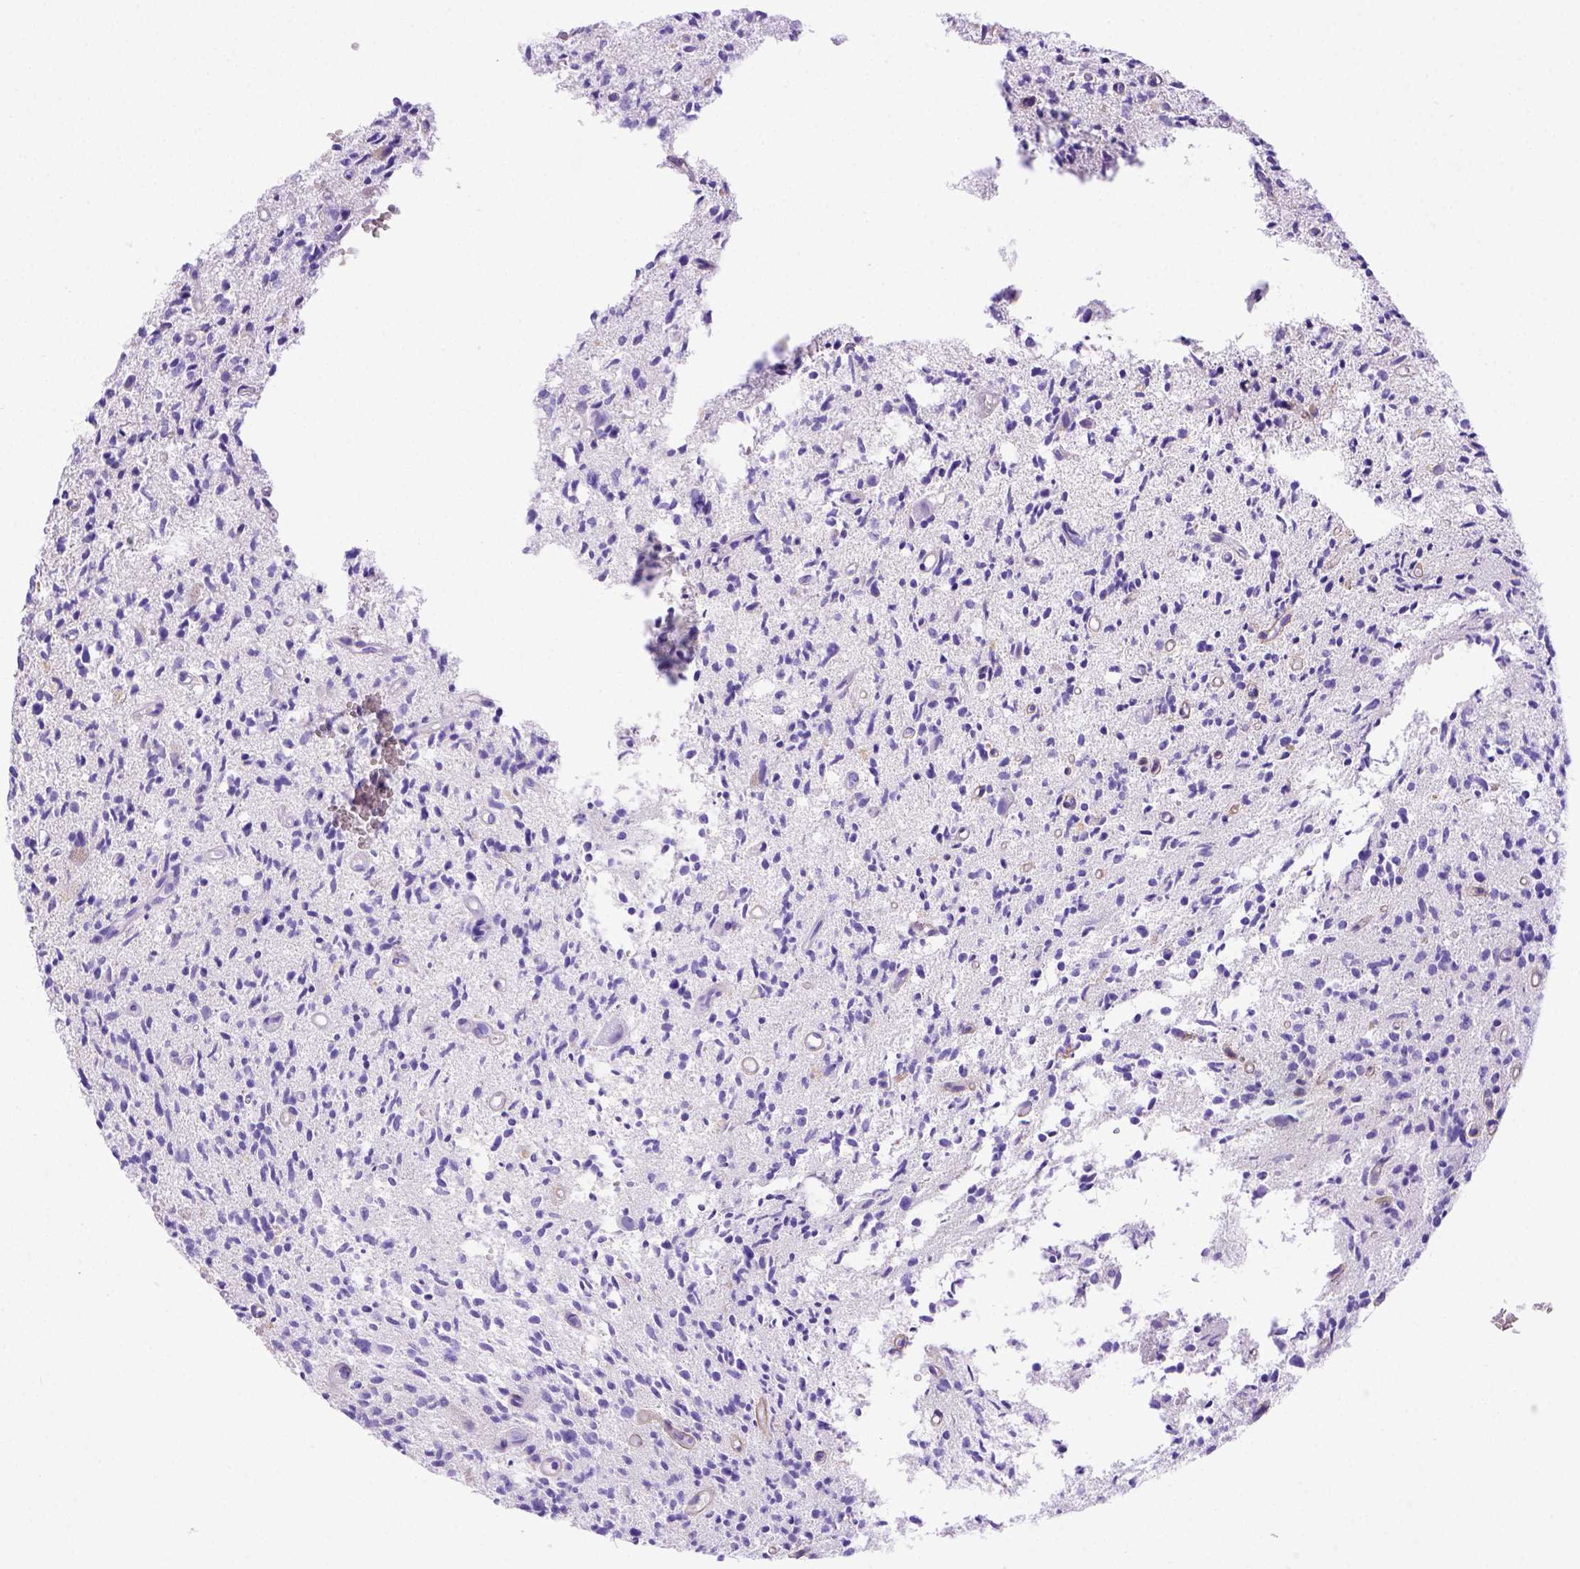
{"staining": {"intensity": "negative", "quantity": "none", "location": "none"}, "tissue": "glioma", "cell_type": "Tumor cells", "image_type": "cancer", "snomed": [{"axis": "morphology", "description": "Glioma, malignant, Low grade"}, {"axis": "topography", "description": "Brain"}], "caption": "Protein analysis of malignant glioma (low-grade) displays no significant staining in tumor cells.", "gene": "LRRC18", "patient": {"sex": "male", "age": 64}}